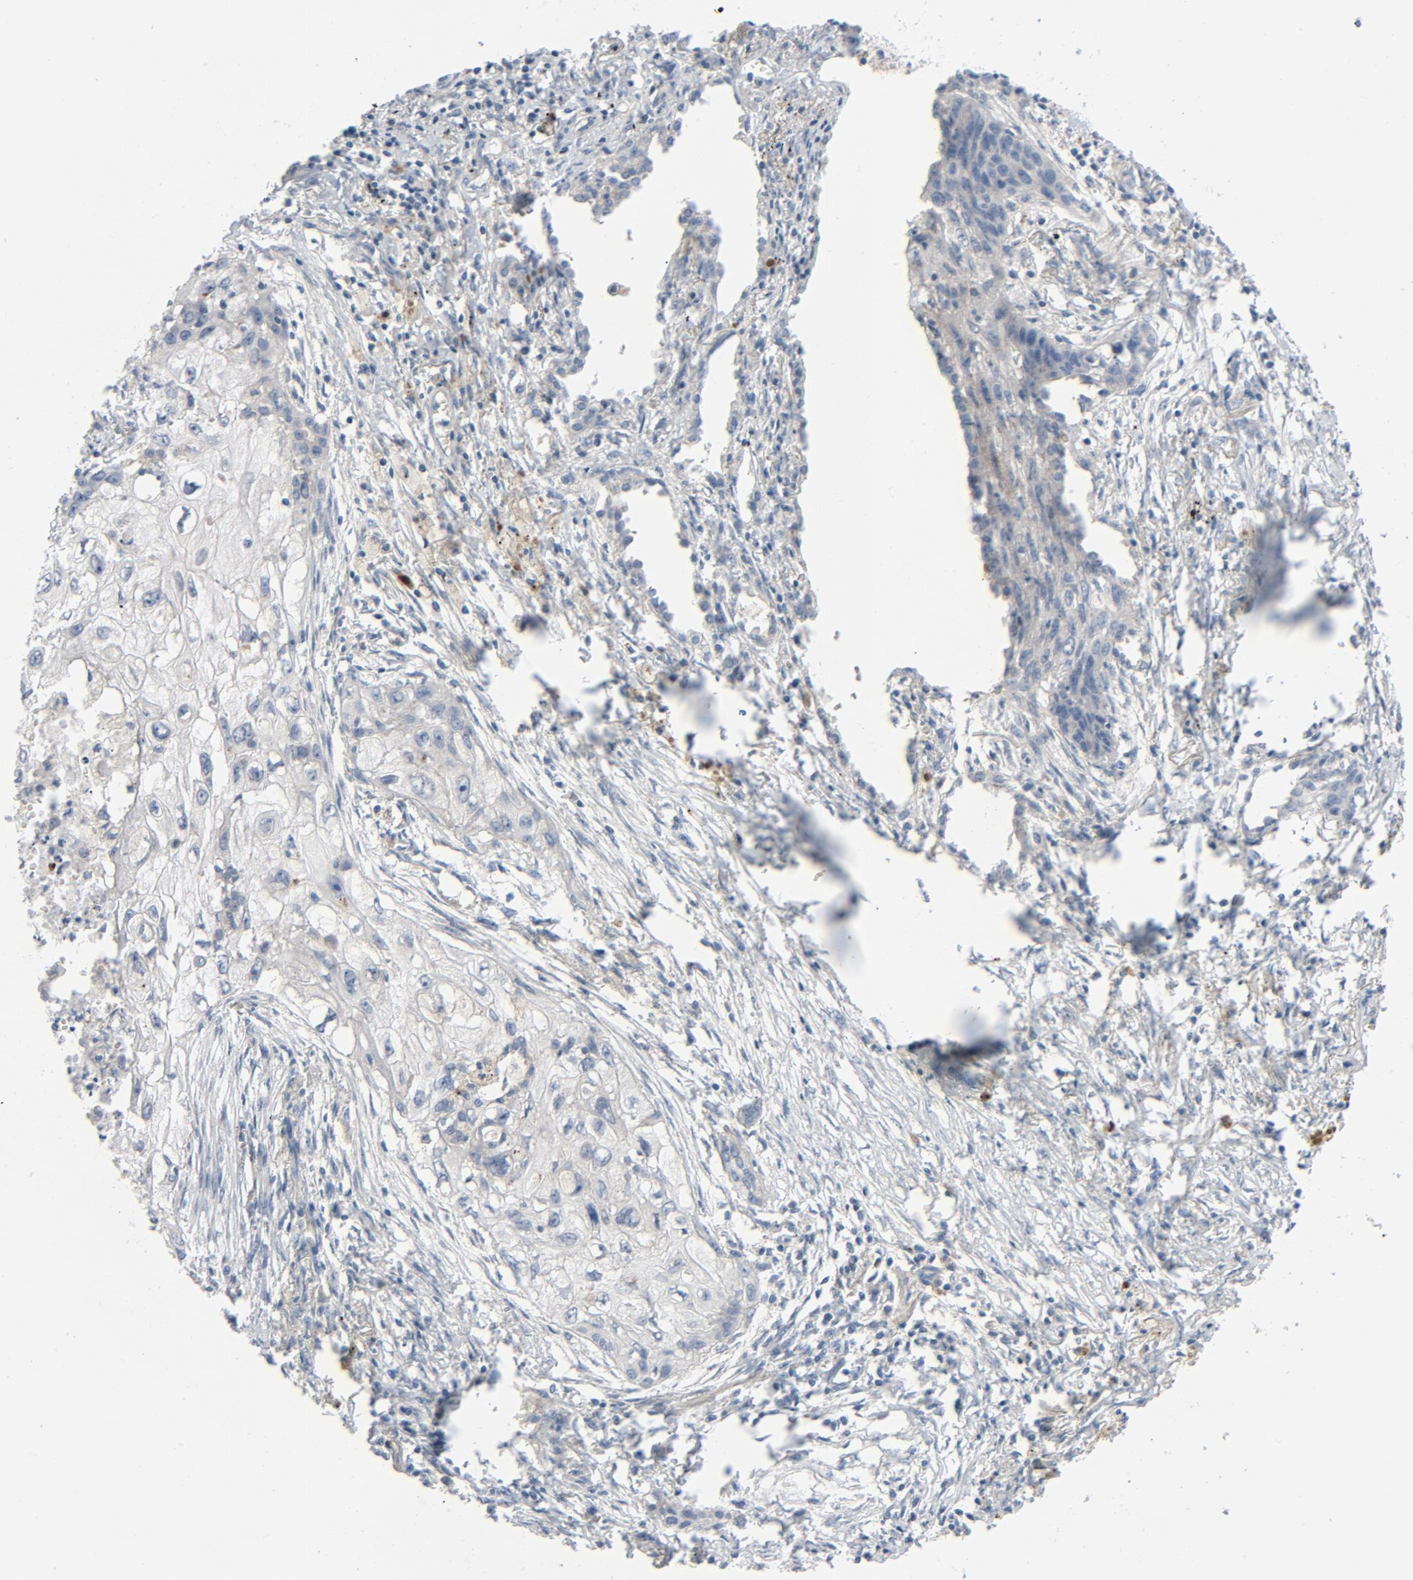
{"staining": {"intensity": "negative", "quantity": "none", "location": "none"}, "tissue": "lung cancer", "cell_type": "Tumor cells", "image_type": "cancer", "snomed": [{"axis": "morphology", "description": "Squamous cell carcinoma, NOS"}, {"axis": "topography", "description": "Lung"}], "caption": "Immunohistochemistry (IHC) of human squamous cell carcinoma (lung) shows no expression in tumor cells.", "gene": "TSG101", "patient": {"sex": "male", "age": 71}}